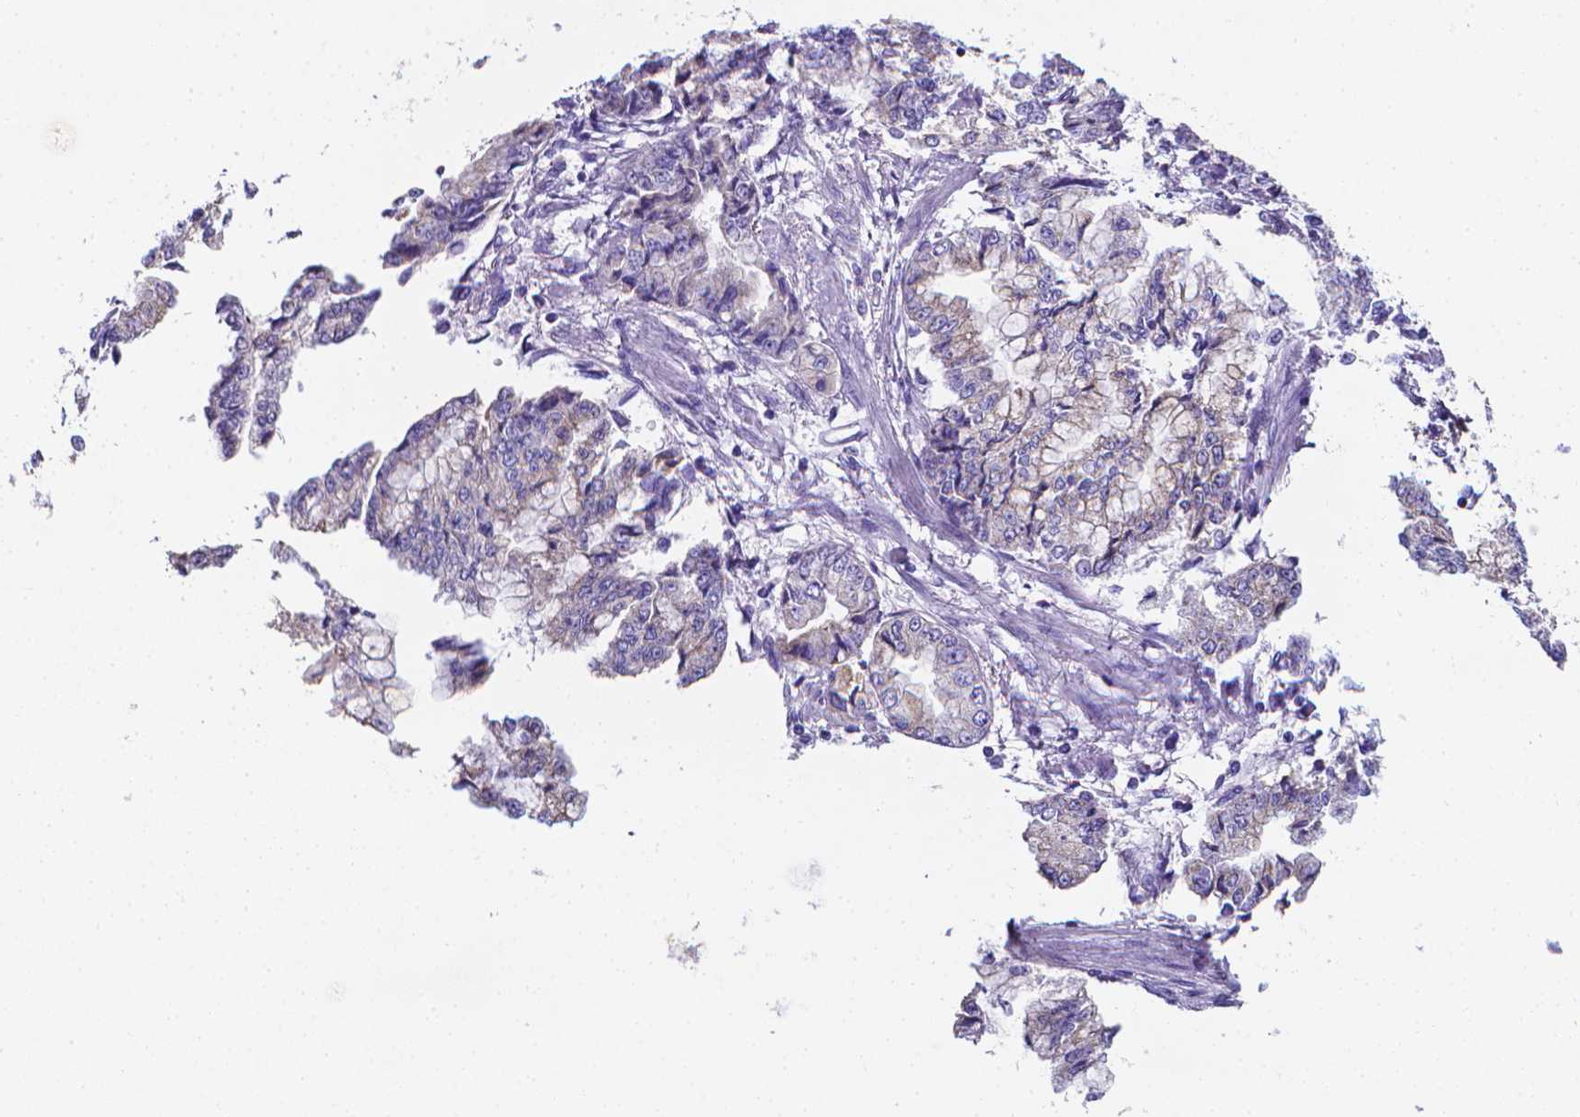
{"staining": {"intensity": "negative", "quantity": "none", "location": "none"}, "tissue": "stomach cancer", "cell_type": "Tumor cells", "image_type": "cancer", "snomed": [{"axis": "morphology", "description": "Adenocarcinoma, NOS"}, {"axis": "topography", "description": "Stomach, upper"}], "caption": "This is an immunohistochemistry image of stomach cancer. There is no staining in tumor cells.", "gene": "LRRC73", "patient": {"sex": "female", "age": 74}}